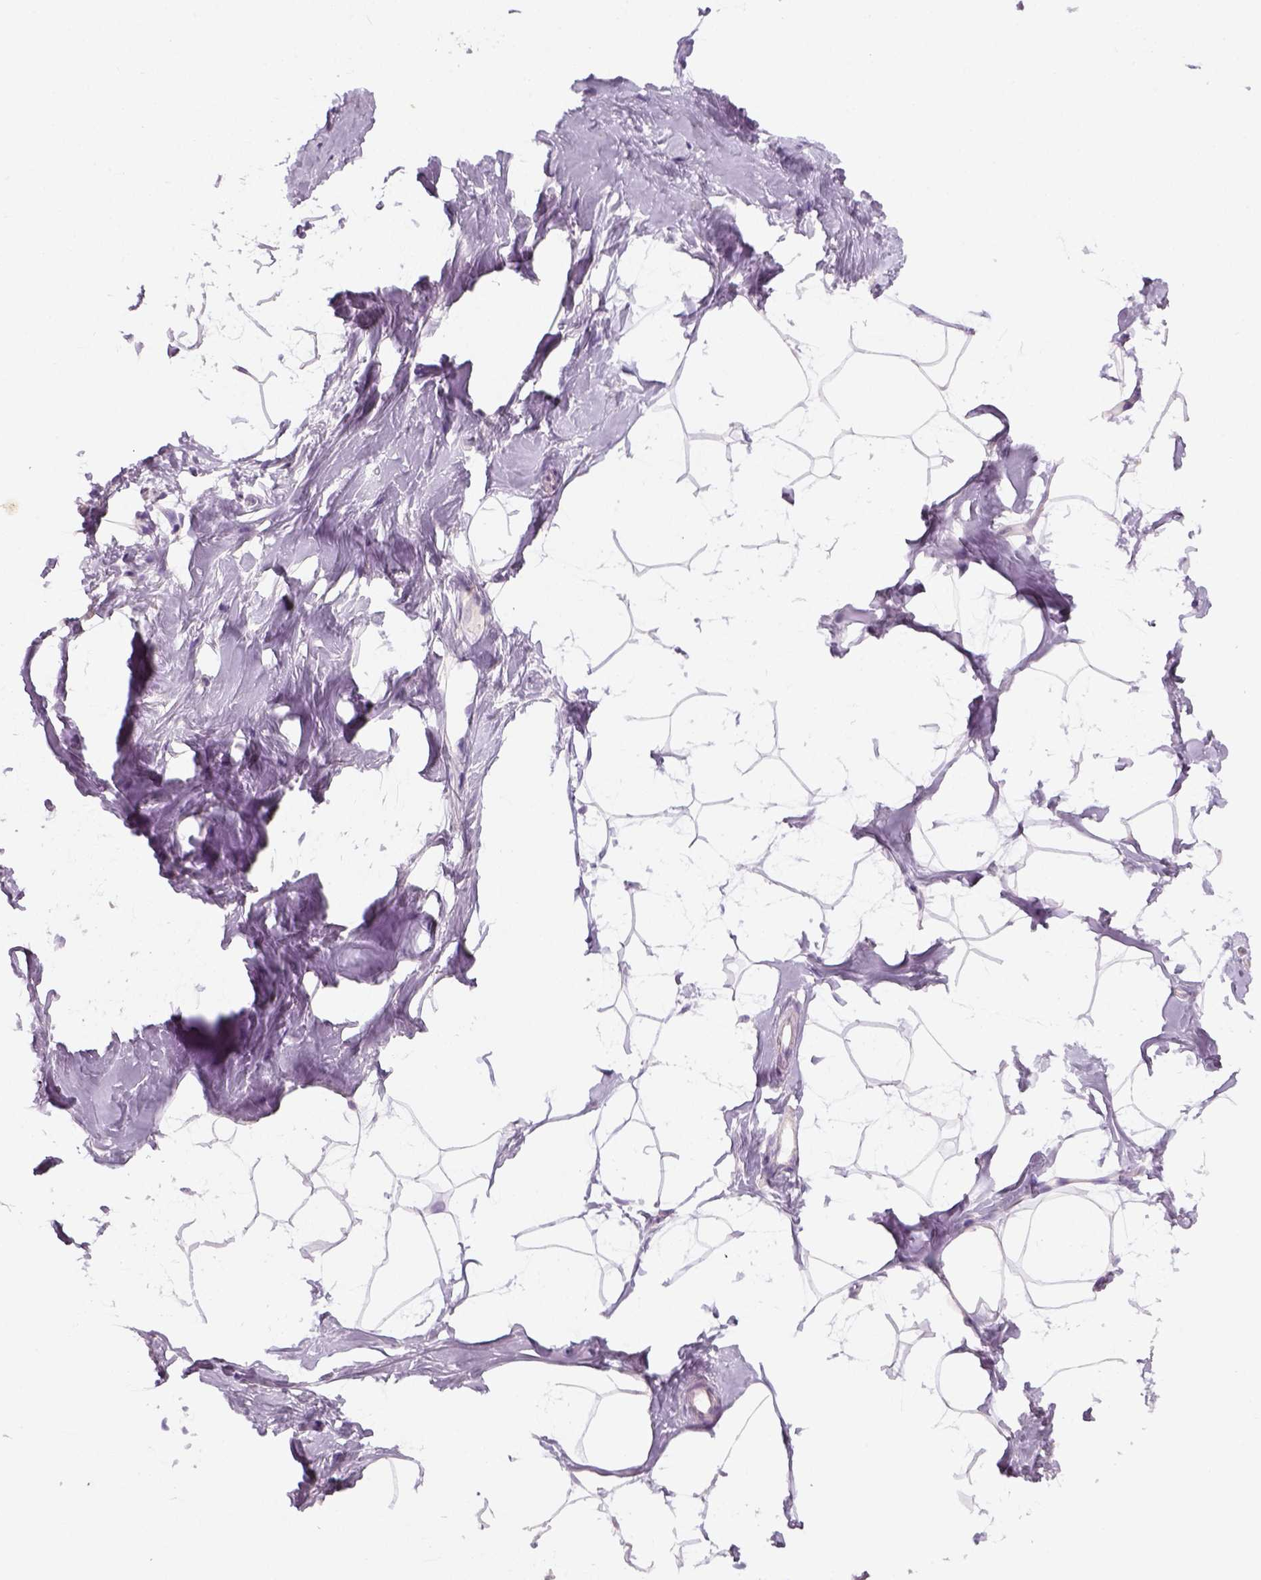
{"staining": {"intensity": "negative", "quantity": "none", "location": "none"}, "tissue": "breast", "cell_type": "Adipocytes", "image_type": "normal", "snomed": [{"axis": "morphology", "description": "Normal tissue, NOS"}, {"axis": "topography", "description": "Breast"}], "caption": "DAB immunohistochemical staining of benign human breast demonstrates no significant positivity in adipocytes. (DAB immunohistochemistry visualized using brightfield microscopy, high magnification).", "gene": "KRT25", "patient": {"sex": "female", "age": 32}}